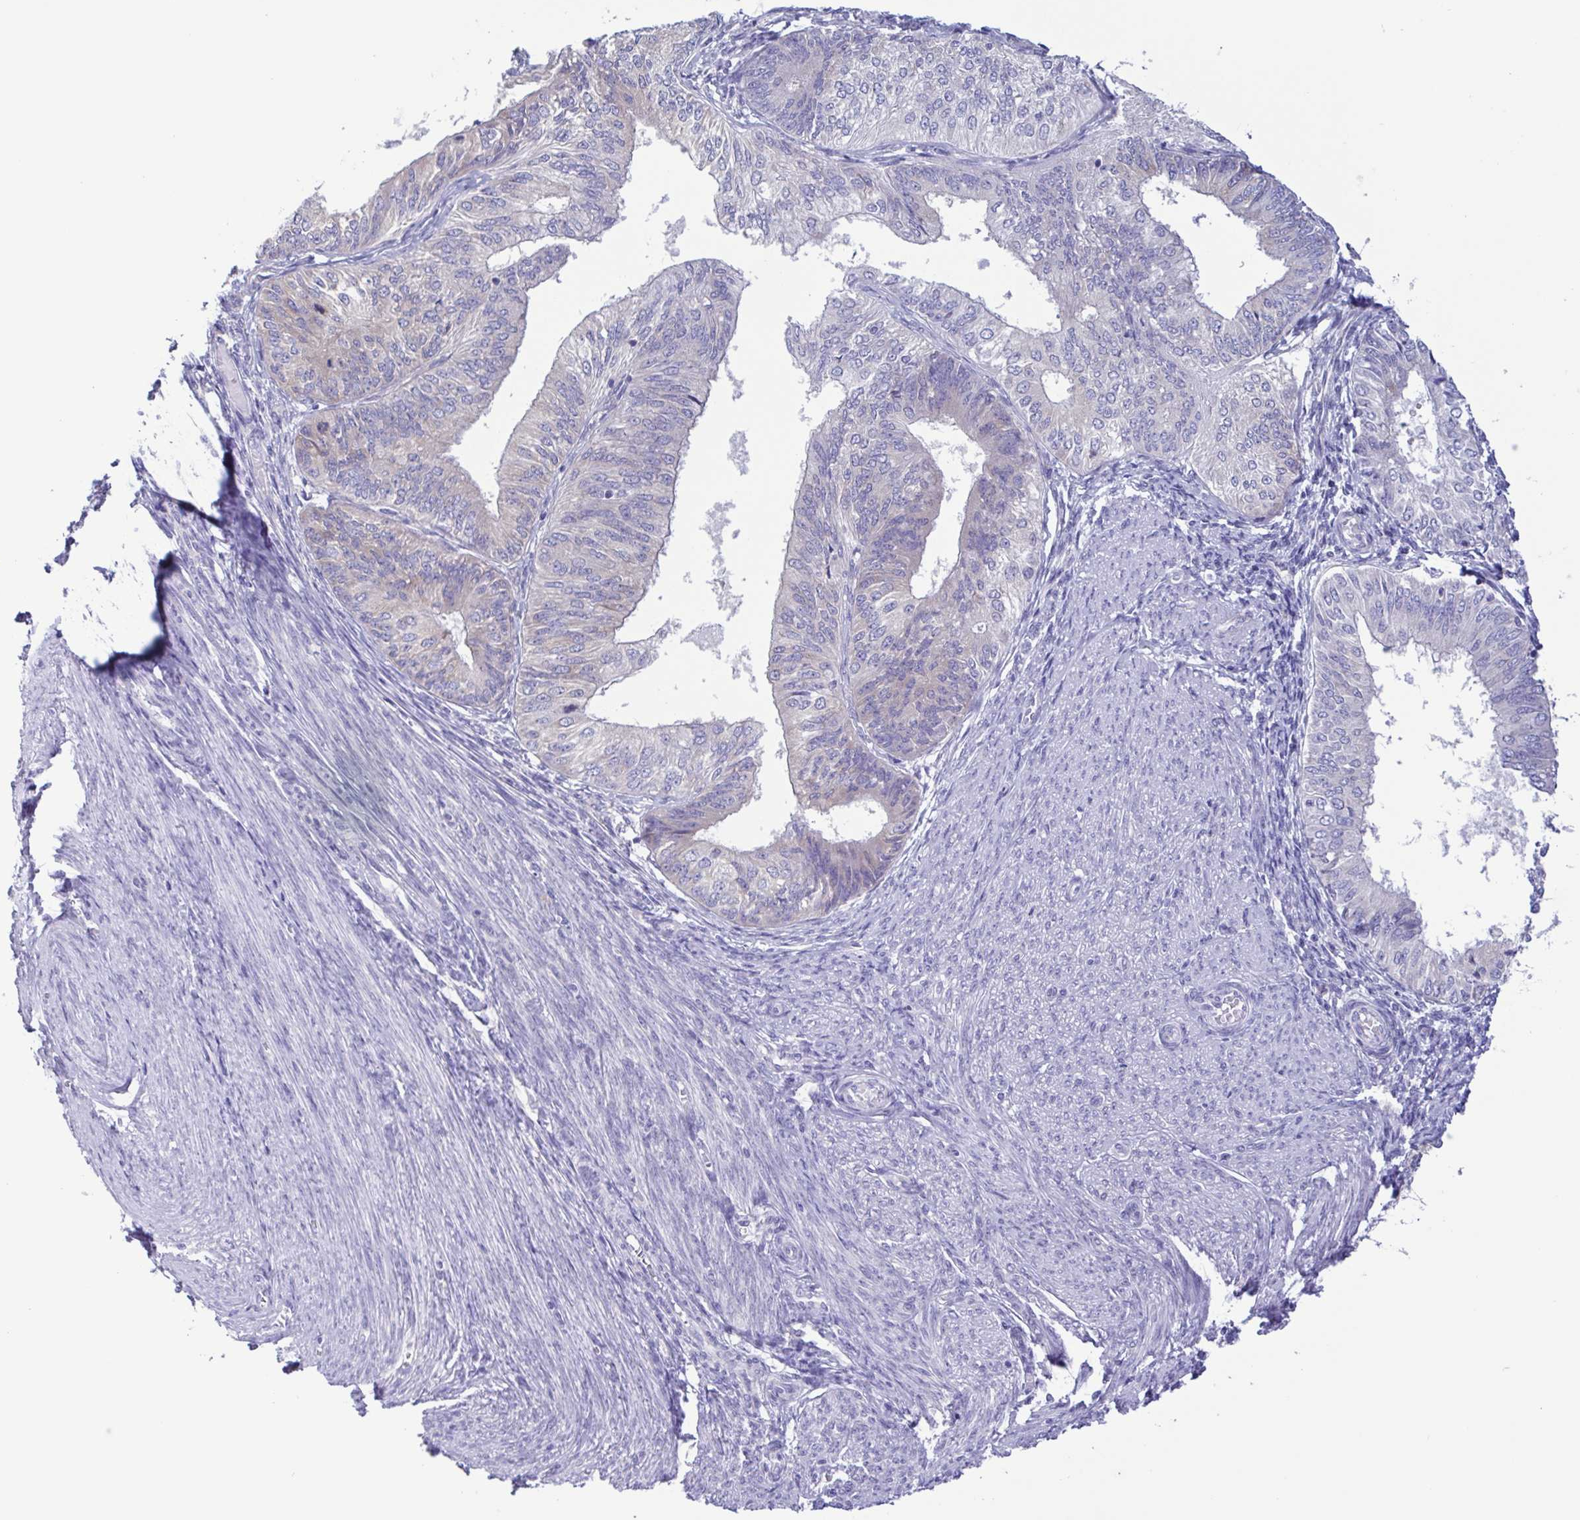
{"staining": {"intensity": "negative", "quantity": "none", "location": "none"}, "tissue": "endometrial cancer", "cell_type": "Tumor cells", "image_type": "cancer", "snomed": [{"axis": "morphology", "description": "Adenocarcinoma, NOS"}, {"axis": "topography", "description": "Endometrium"}], "caption": "The image shows no significant staining in tumor cells of endometrial cancer. (Brightfield microscopy of DAB immunohistochemistry (IHC) at high magnification).", "gene": "TNNI3", "patient": {"sex": "female", "age": 58}}